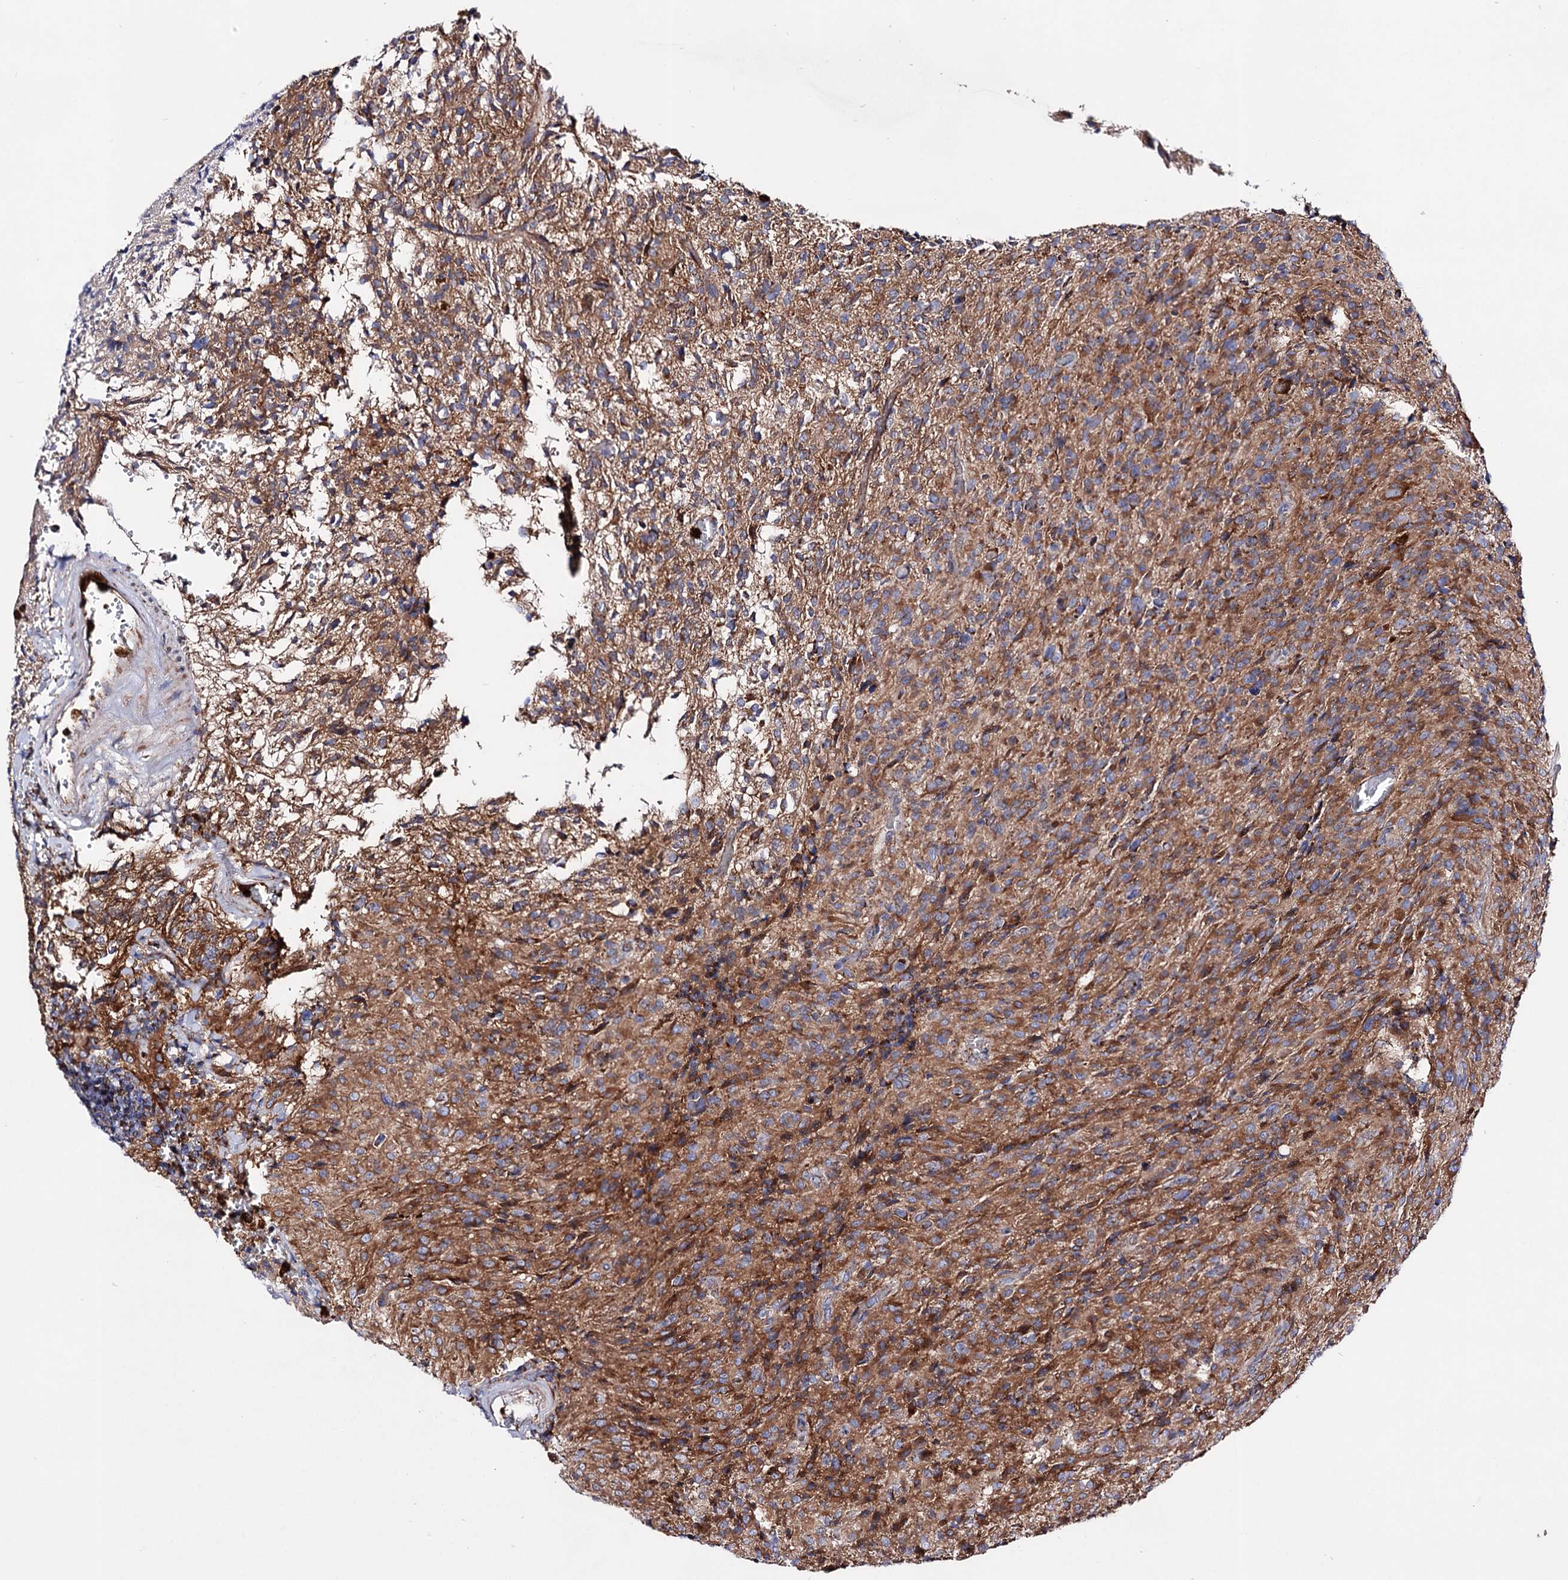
{"staining": {"intensity": "moderate", "quantity": ">75%", "location": "cytoplasmic/membranous"}, "tissue": "glioma", "cell_type": "Tumor cells", "image_type": "cancer", "snomed": [{"axis": "morphology", "description": "Glioma, malignant, High grade"}, {"axis": "topography", "description": "Brain"}], "caption": "This image displays glioma stained with immunohistochemistry to label a protein in brown. The cytoplasmic/membranous of tumor cells show moderate positivity for the protein. Nuclei are counter-stained blue.", "gene": "ACAD9", "patient": {"sex": "female", "age": 57}}